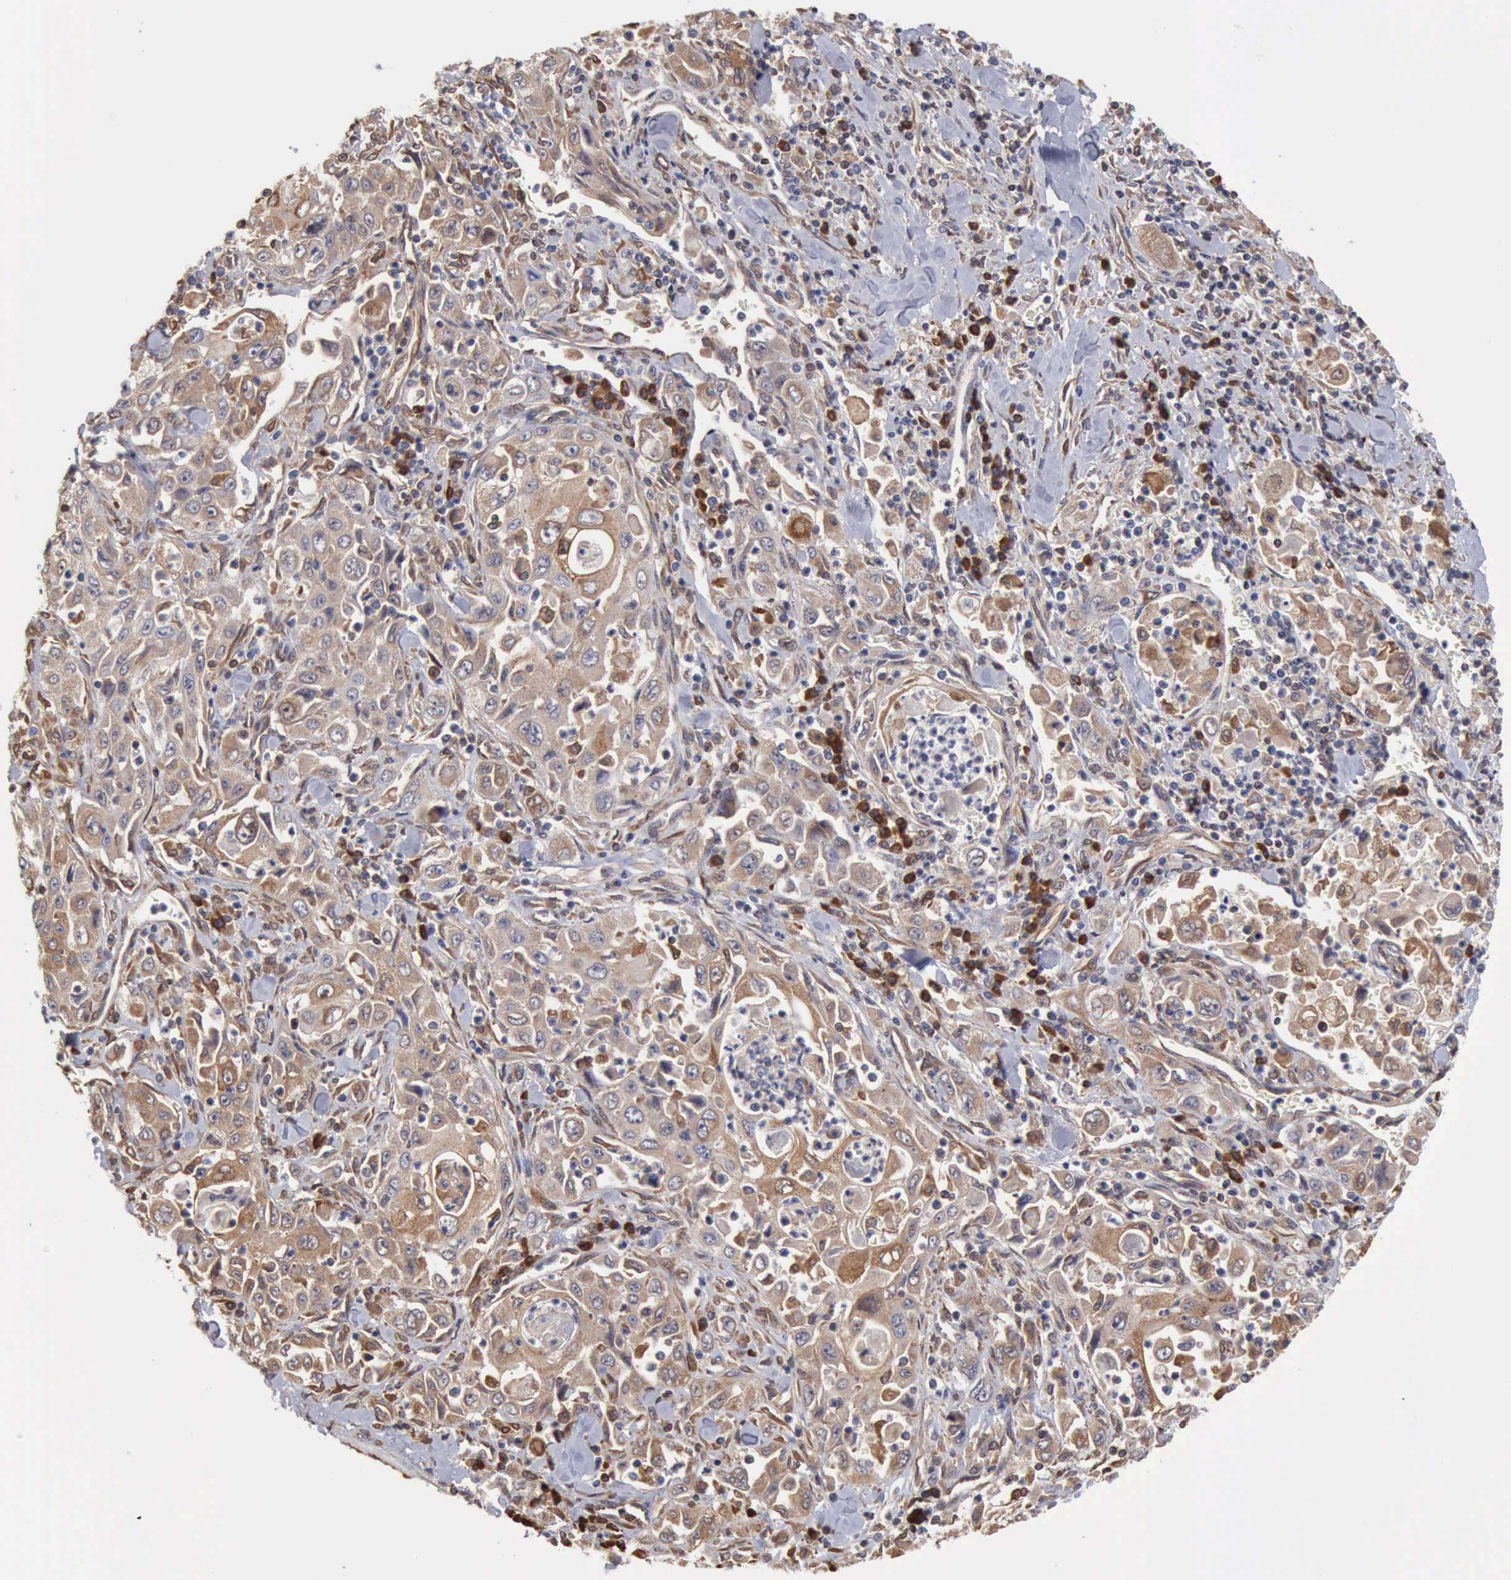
{"staining": {"intensity": "moderate", "quantity": ">75%", "location": "cytoplasmic/membranous"}, "tissue": "pancreatic cancer", "cell_type": "Tumor cells", "image_type": "cancer", "snomed": [{"axis": "morphology", "description": "Adenocarcinoma, NOS"}, {"axis": "topography", "description": "Pancreas"}], "caption": "IHC of pancreatic adenocarcinoma shows medium levels of moderate cytoplasmic/membranous expression in about >75% of tumor cells.", "gene": "APOL2", "patient": {"sex": "male", "age": 70}}